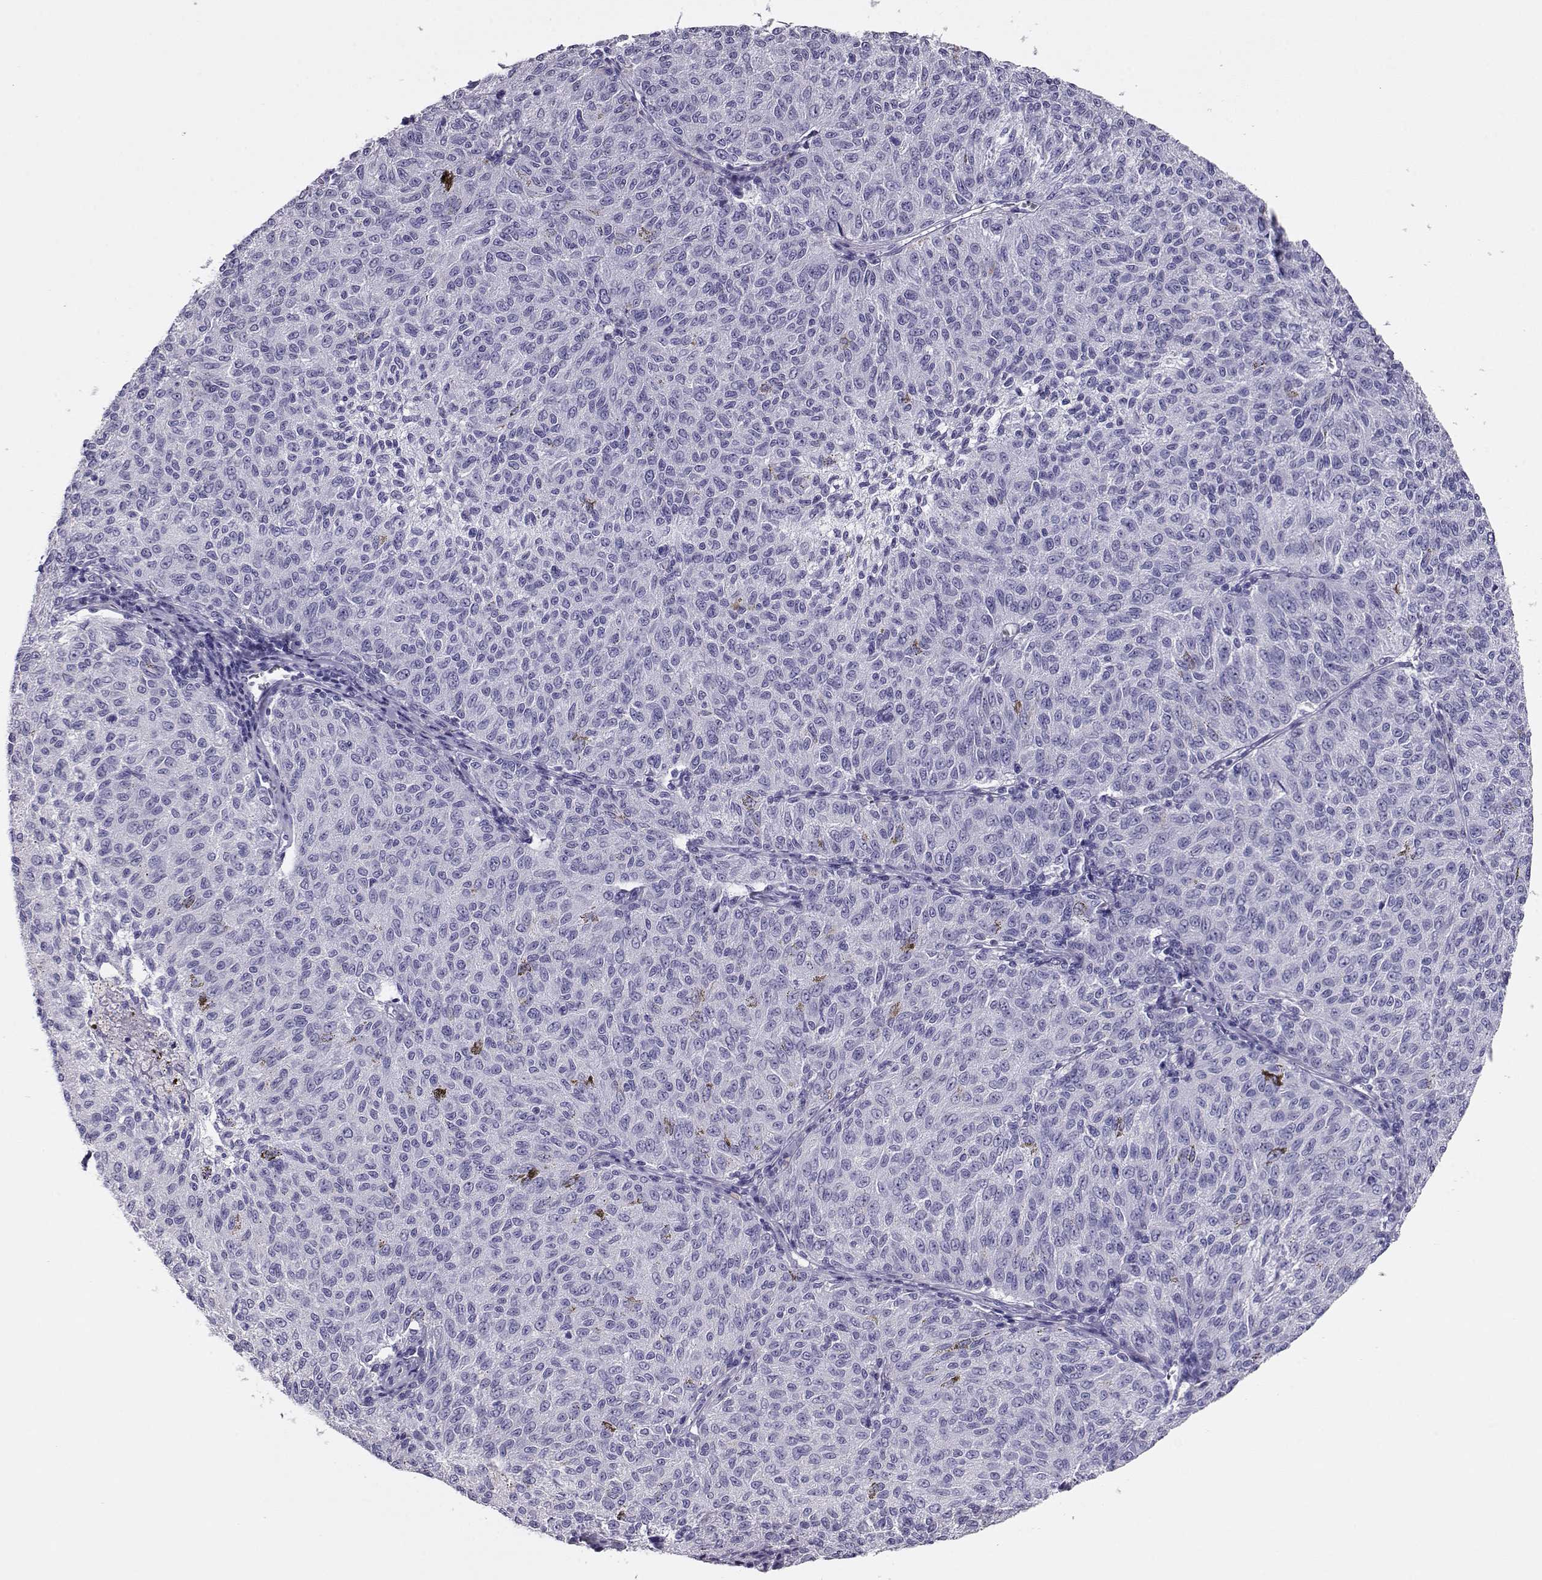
{"staining": {"intensity": "negative", "quantity": "none", "location": "none"}, "tissue": "melanoma", "cell_type": "Tumor cells", "image_type": "cancer", "snomed": [{"axis": "morphology", "description": "Malignant melanoma, NOS"}, {"axis": "topography", "description": "Skin"}], "caption": "High power microscopy photomicrograph of an IHC micrograph of melanoma, revealing no significant staining in tumor cells.", "gene": "CRX", "patient": {"sex": "female", "age": 72}}